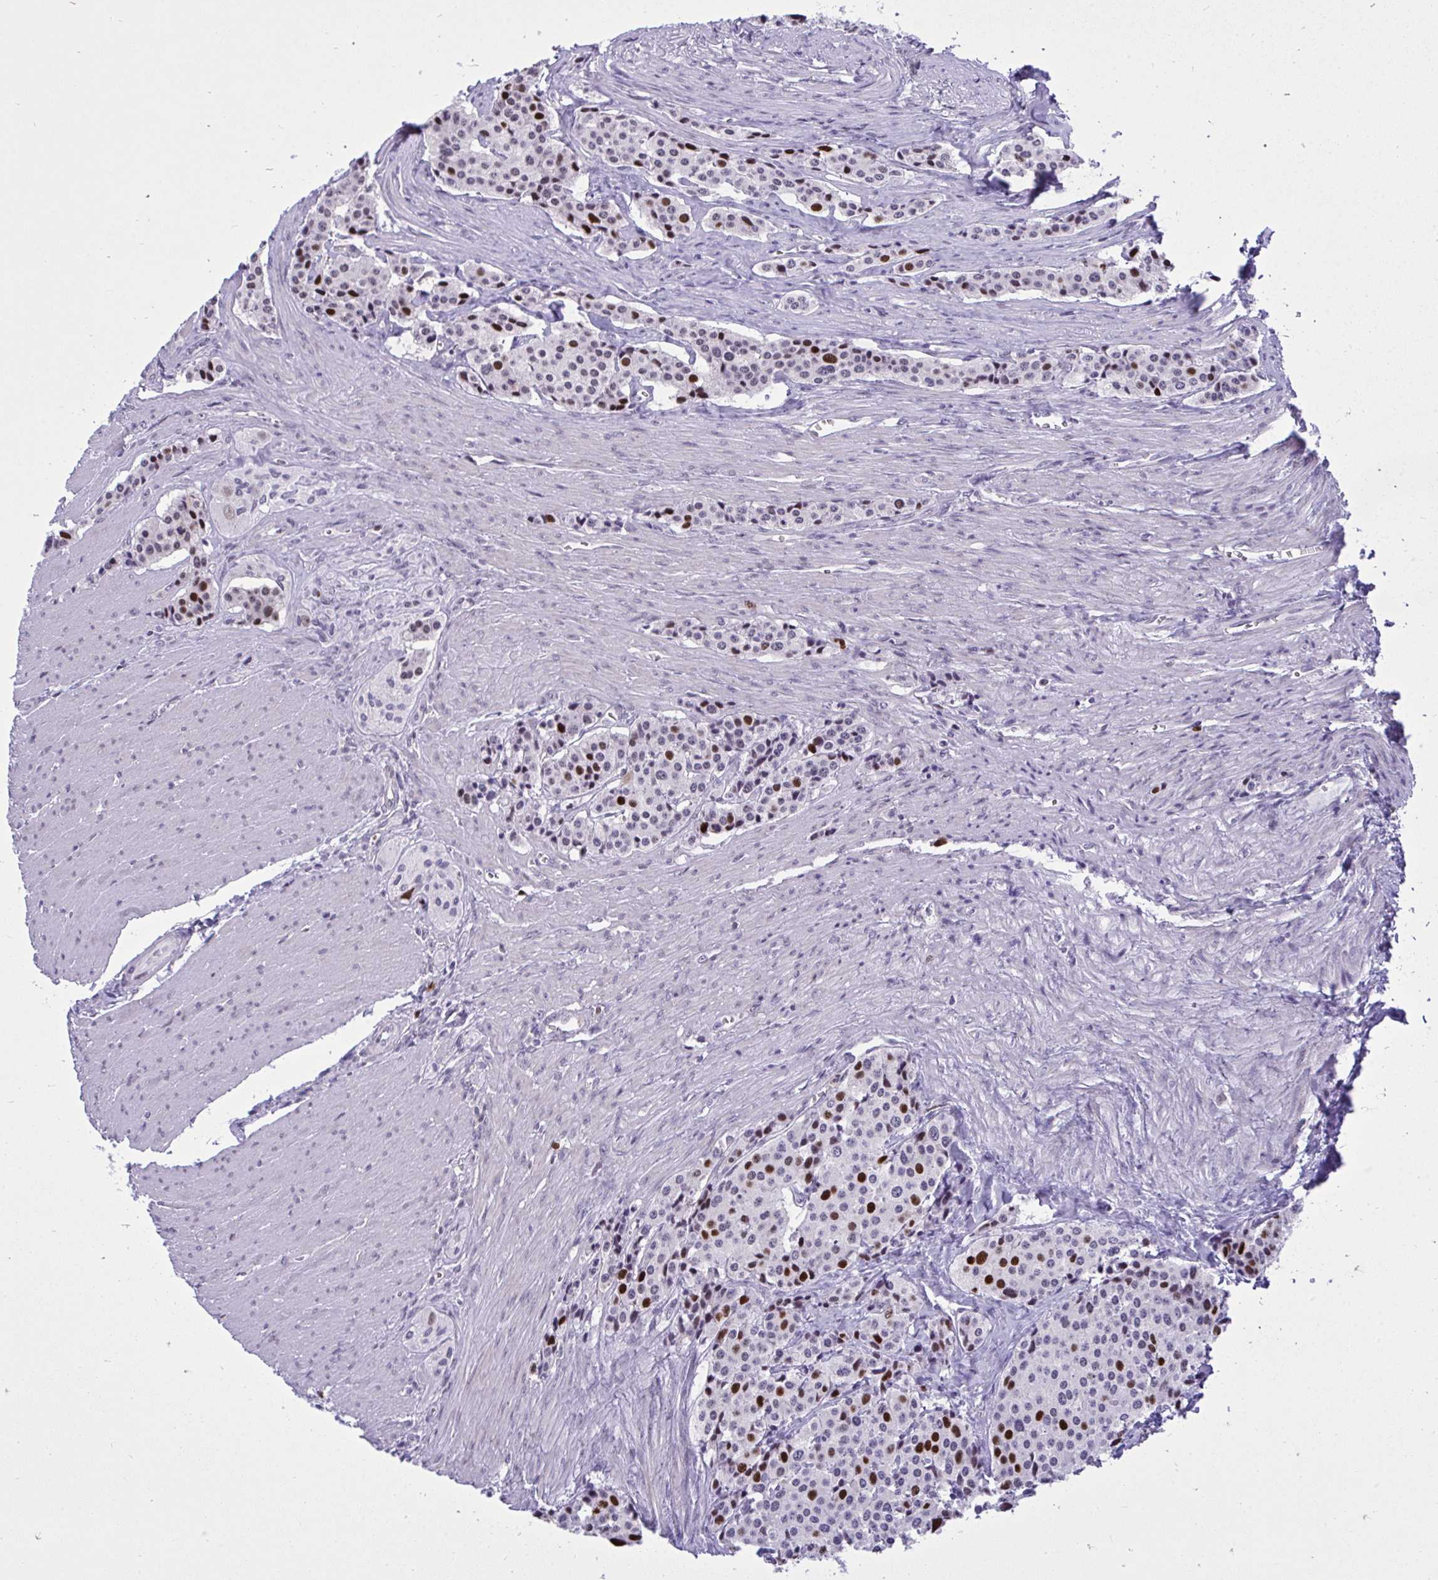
{"staining": {"intensity": "strong", "quantity": "25%-75%", "location": "nuclear"}, "tissue": "carcinoid", "cell_type": "Tumor cells", "image_type": "cancer", "snomed": [{"axis": "morphology", "description": "Carcinoid, malignant, NOS"}, {"axis": "topography", "description": "Small intestine"}], "caption": "Immunohistochemical staining of human carcinoid demonstrates high levels of strong nuclear staining in about 25%-75% of tumor cells. Nuclei are stained in blue.", "gene": "C1QL2", "patient": {"sex": "male", "age": 73}}